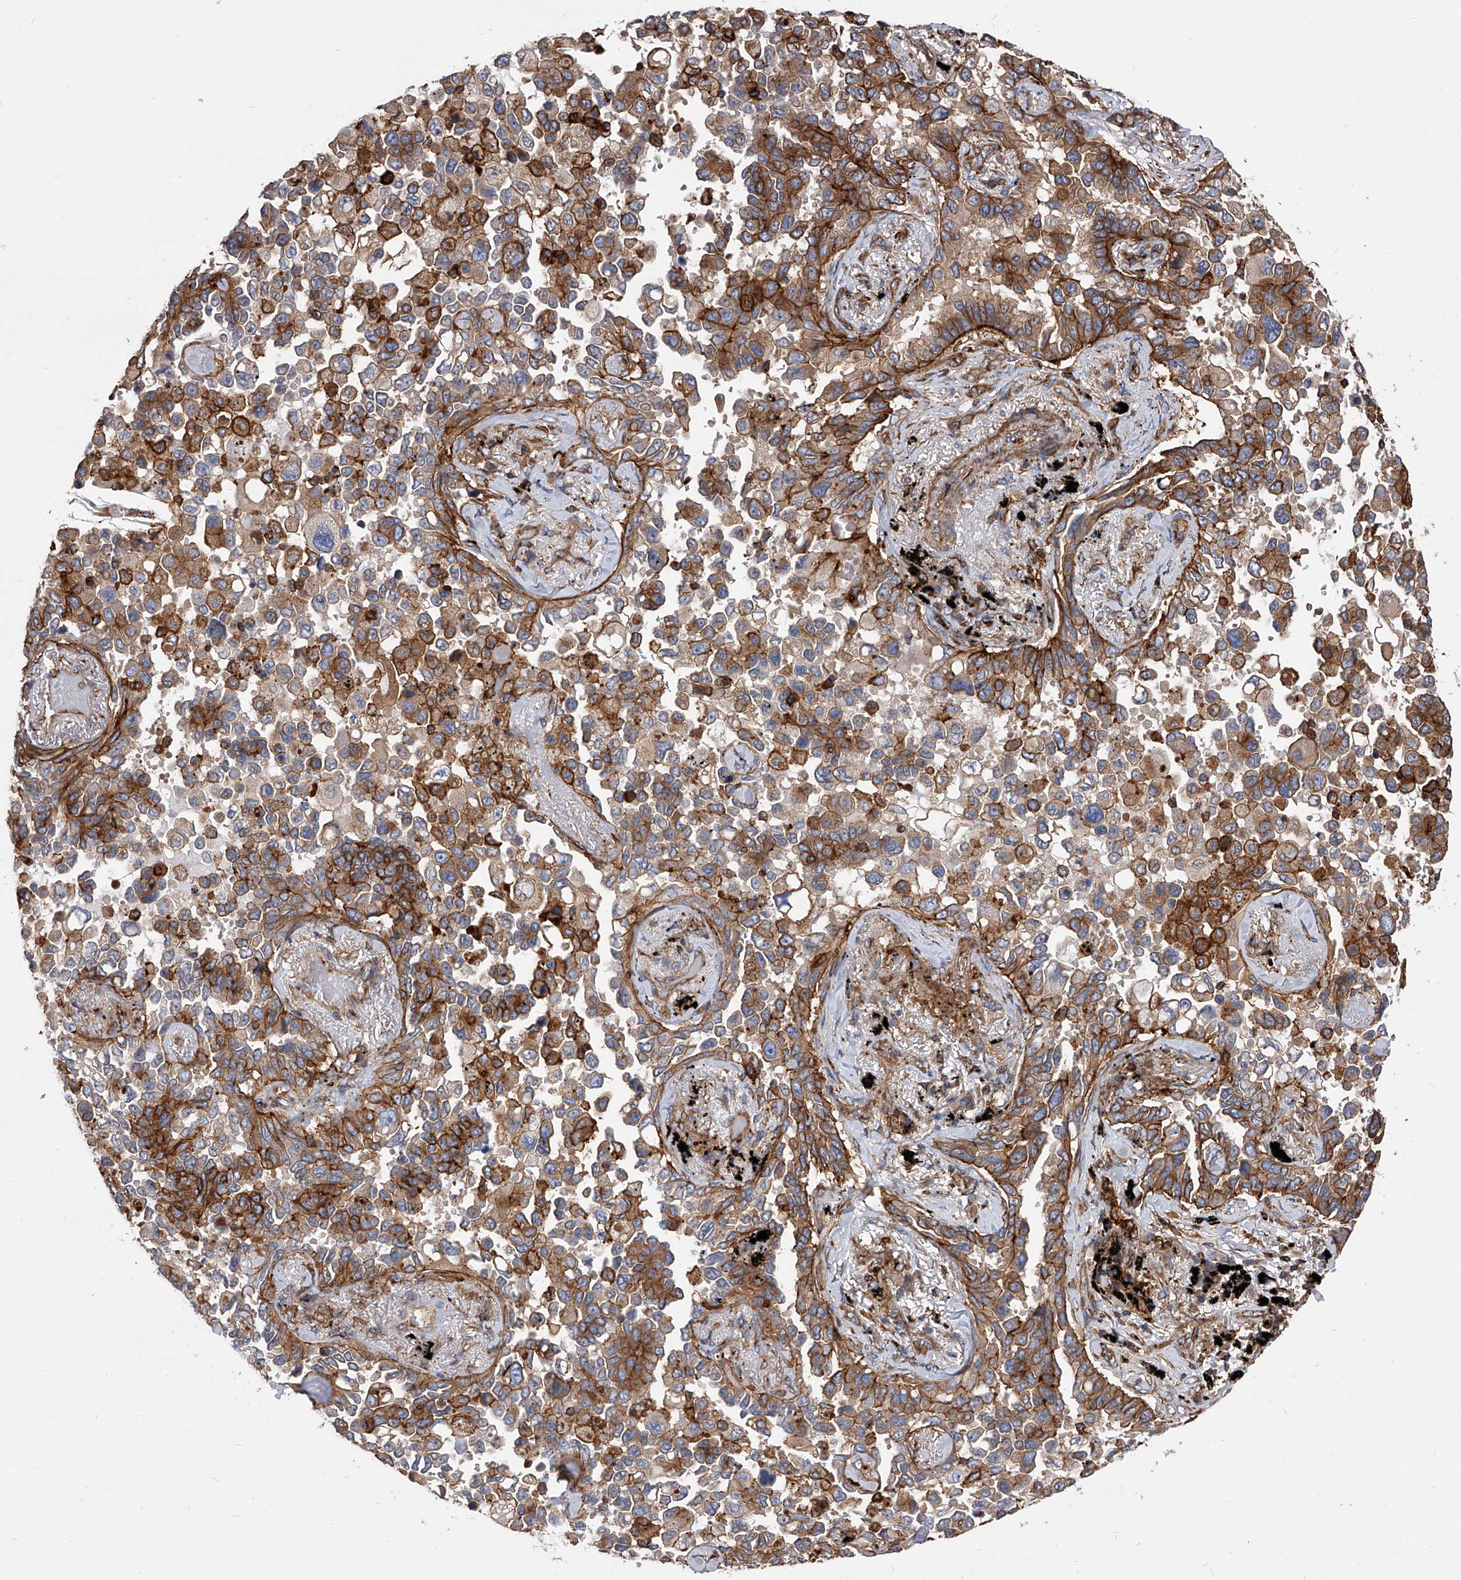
{"staining": {"intensity": "moderate", "quantity": ">75%", "location": "cytoplasmic/membranous"}, "tissue": "lung cancer", "cell_type": "Tumor cells", "image_type": "cancer", "snomed": [{"axis": "morphology", "description": "Adenocarcinoma, NOS"}, {"axis": "topography", "description": "Lung"}], "caption": "Adenocarcinoma (lung) was stained to show a protein in brown. There is medium levels of moderate cytoplasmic/membranous positivity in about >75% of tumor cells. Using DAB (brown) and hematoxylin (blue) stains, captured at high magnification using brightfield microscopy.", "gene": "PISD", "patient": {"sex": "female", "age": 67}}